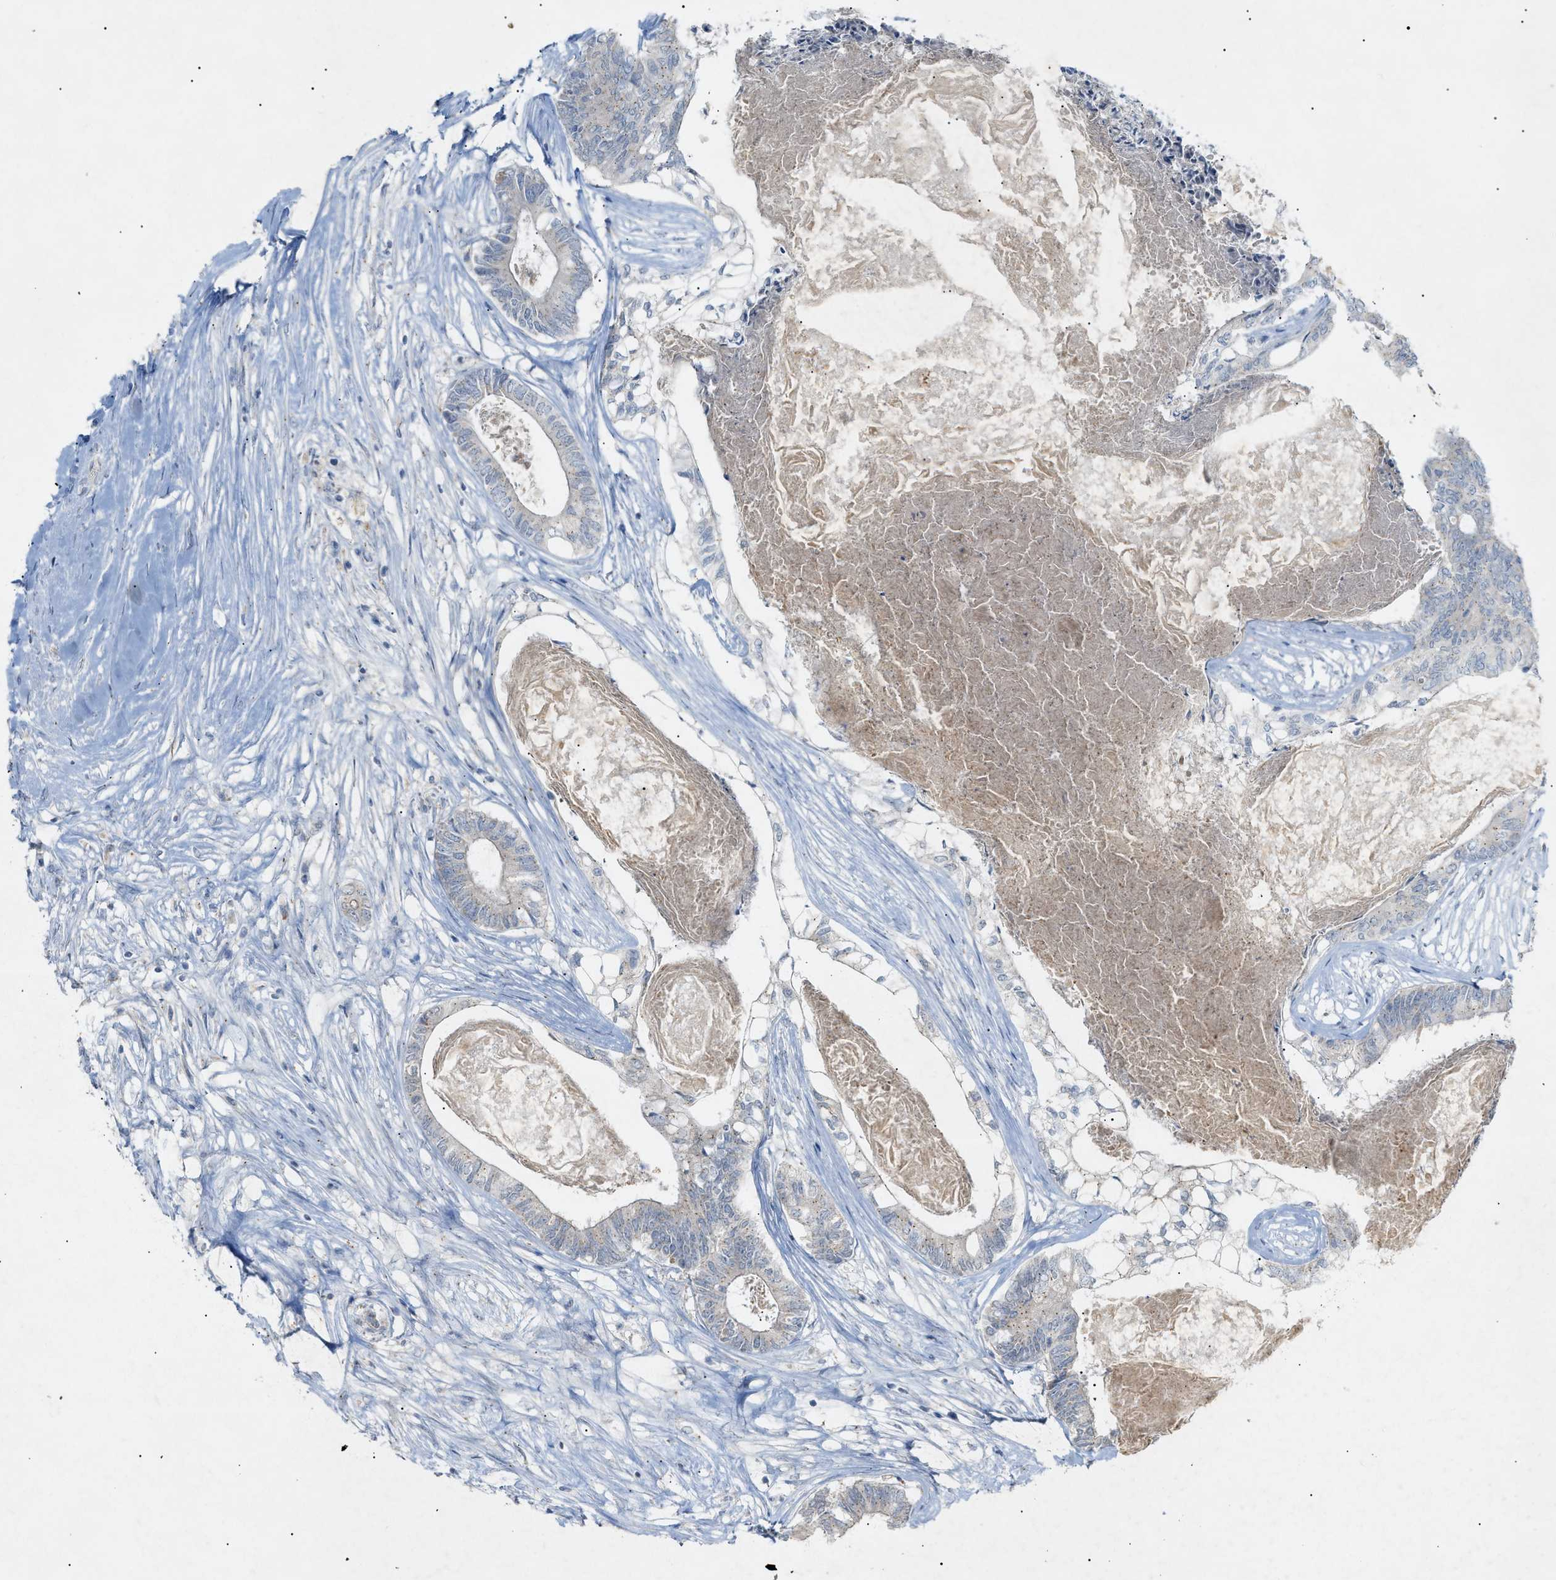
{"staining": {"intensity": "negative", "quantity": "none", "location": "none"}, "tissue": "colorectal cancer", "cell_type": "Tumor cells", "image_type": "cancer", "snomed": [{"axis": "morphology", "description": "Adenocarcinoma, NOS"}, {"axis": "topography", "description": "Rectum"}], "caption": "Colorectal cancer stained for a protein using immunohistochemistry demonstrates no staining tumor cells.", "gene": "SLC25A31", "patient": {"sex": "male", "age": 63}}